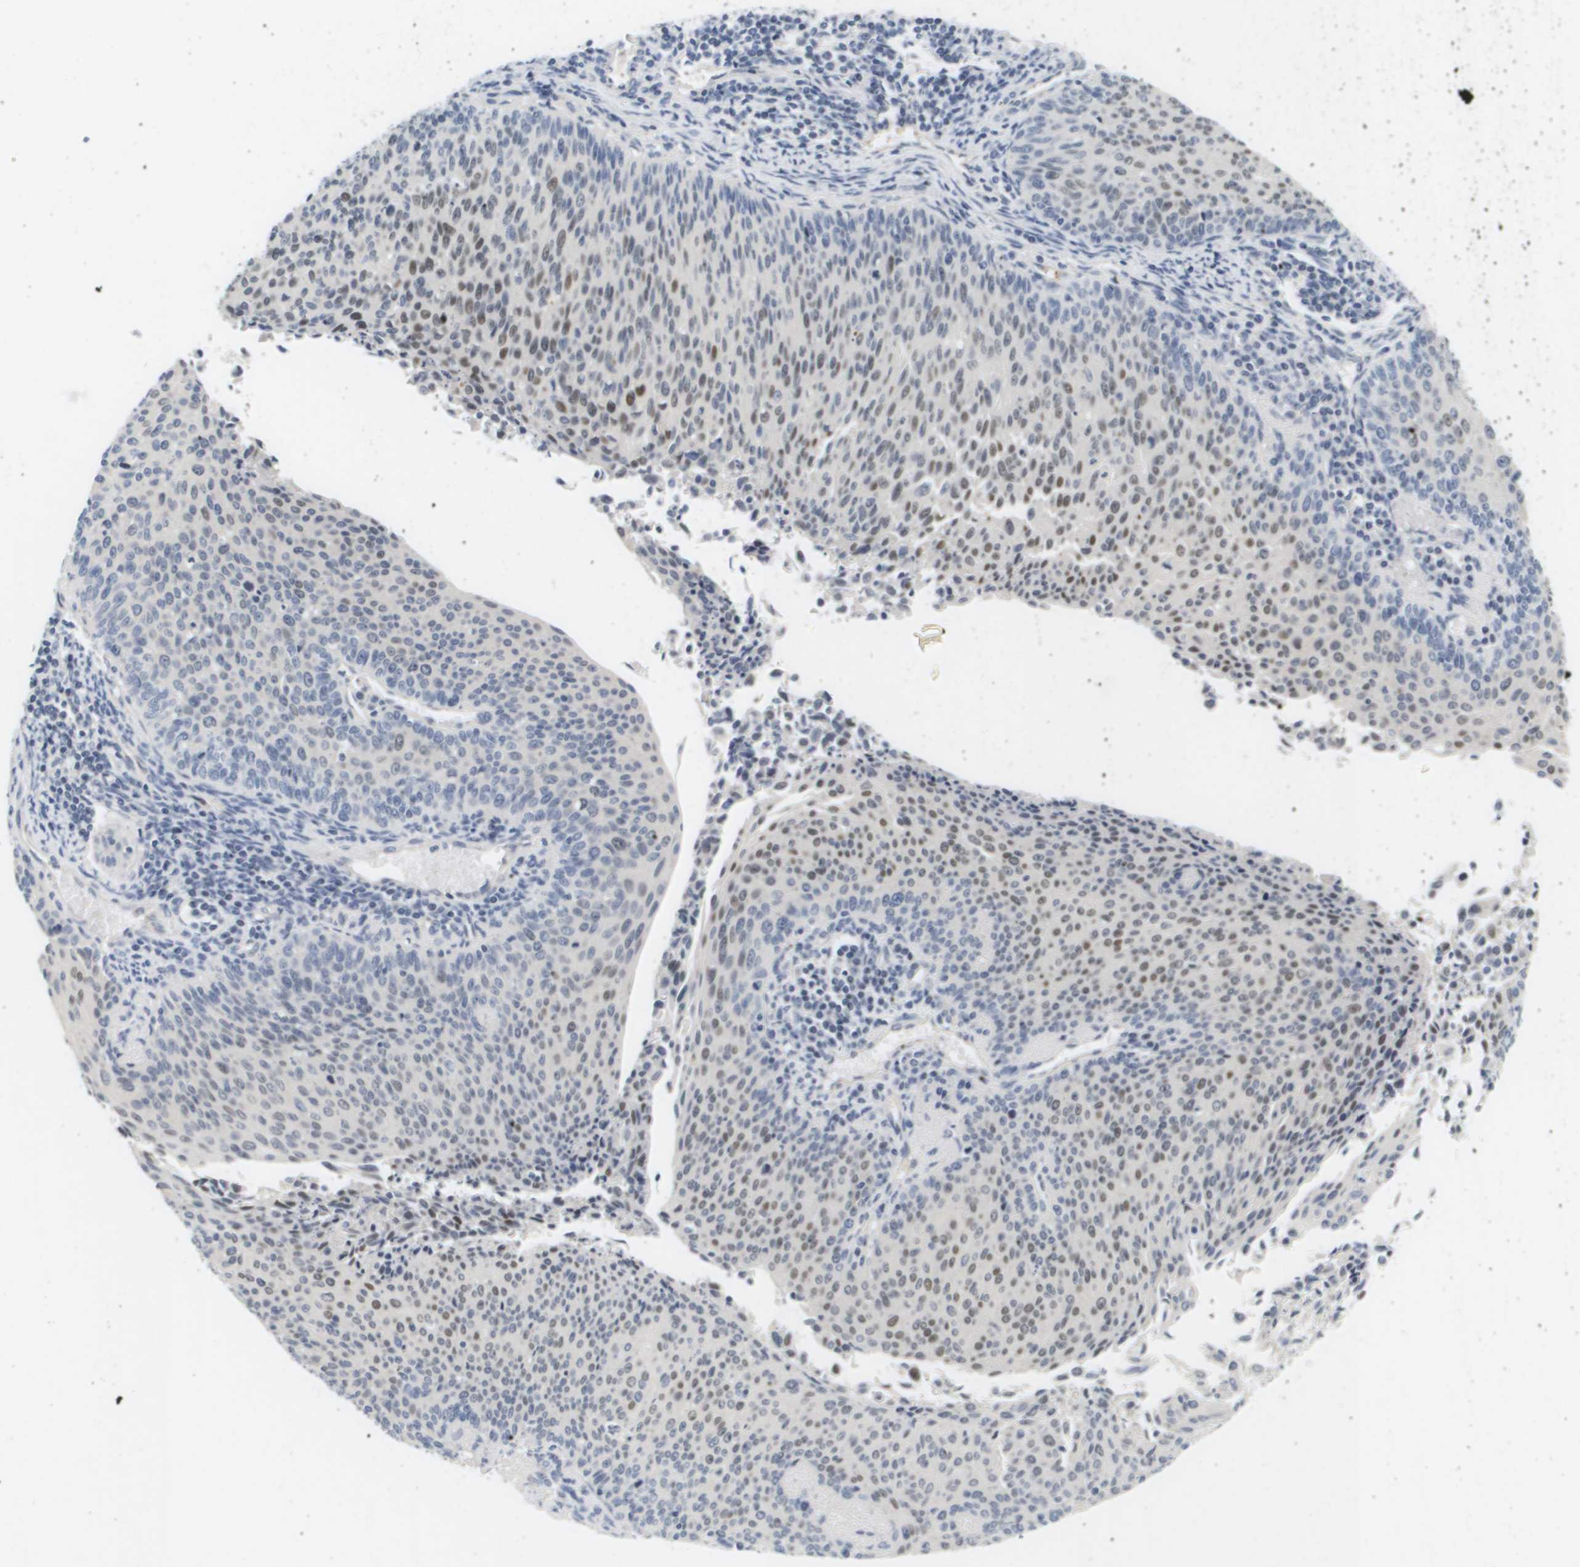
{"staining": {"intensity": "weak", "quantity": "25%-75%", "location": "nuclear"}, "tissue": "cervical cancer", "cell_type": "Tumor cells", "image_type": "cancer", "snomed": [{"axis": "morphology", "description": "Squamous cell carcinoma, NOS"}, {"axis": "topography", "description": "Cervix"}], "caption": "Weak nuclear staining is seen in approximately 25%-75% of tumor cells in cervical squamous cell carcinoma.", "gene": "KCNJ5", "patient": {"sex": "female", "age": 55}}